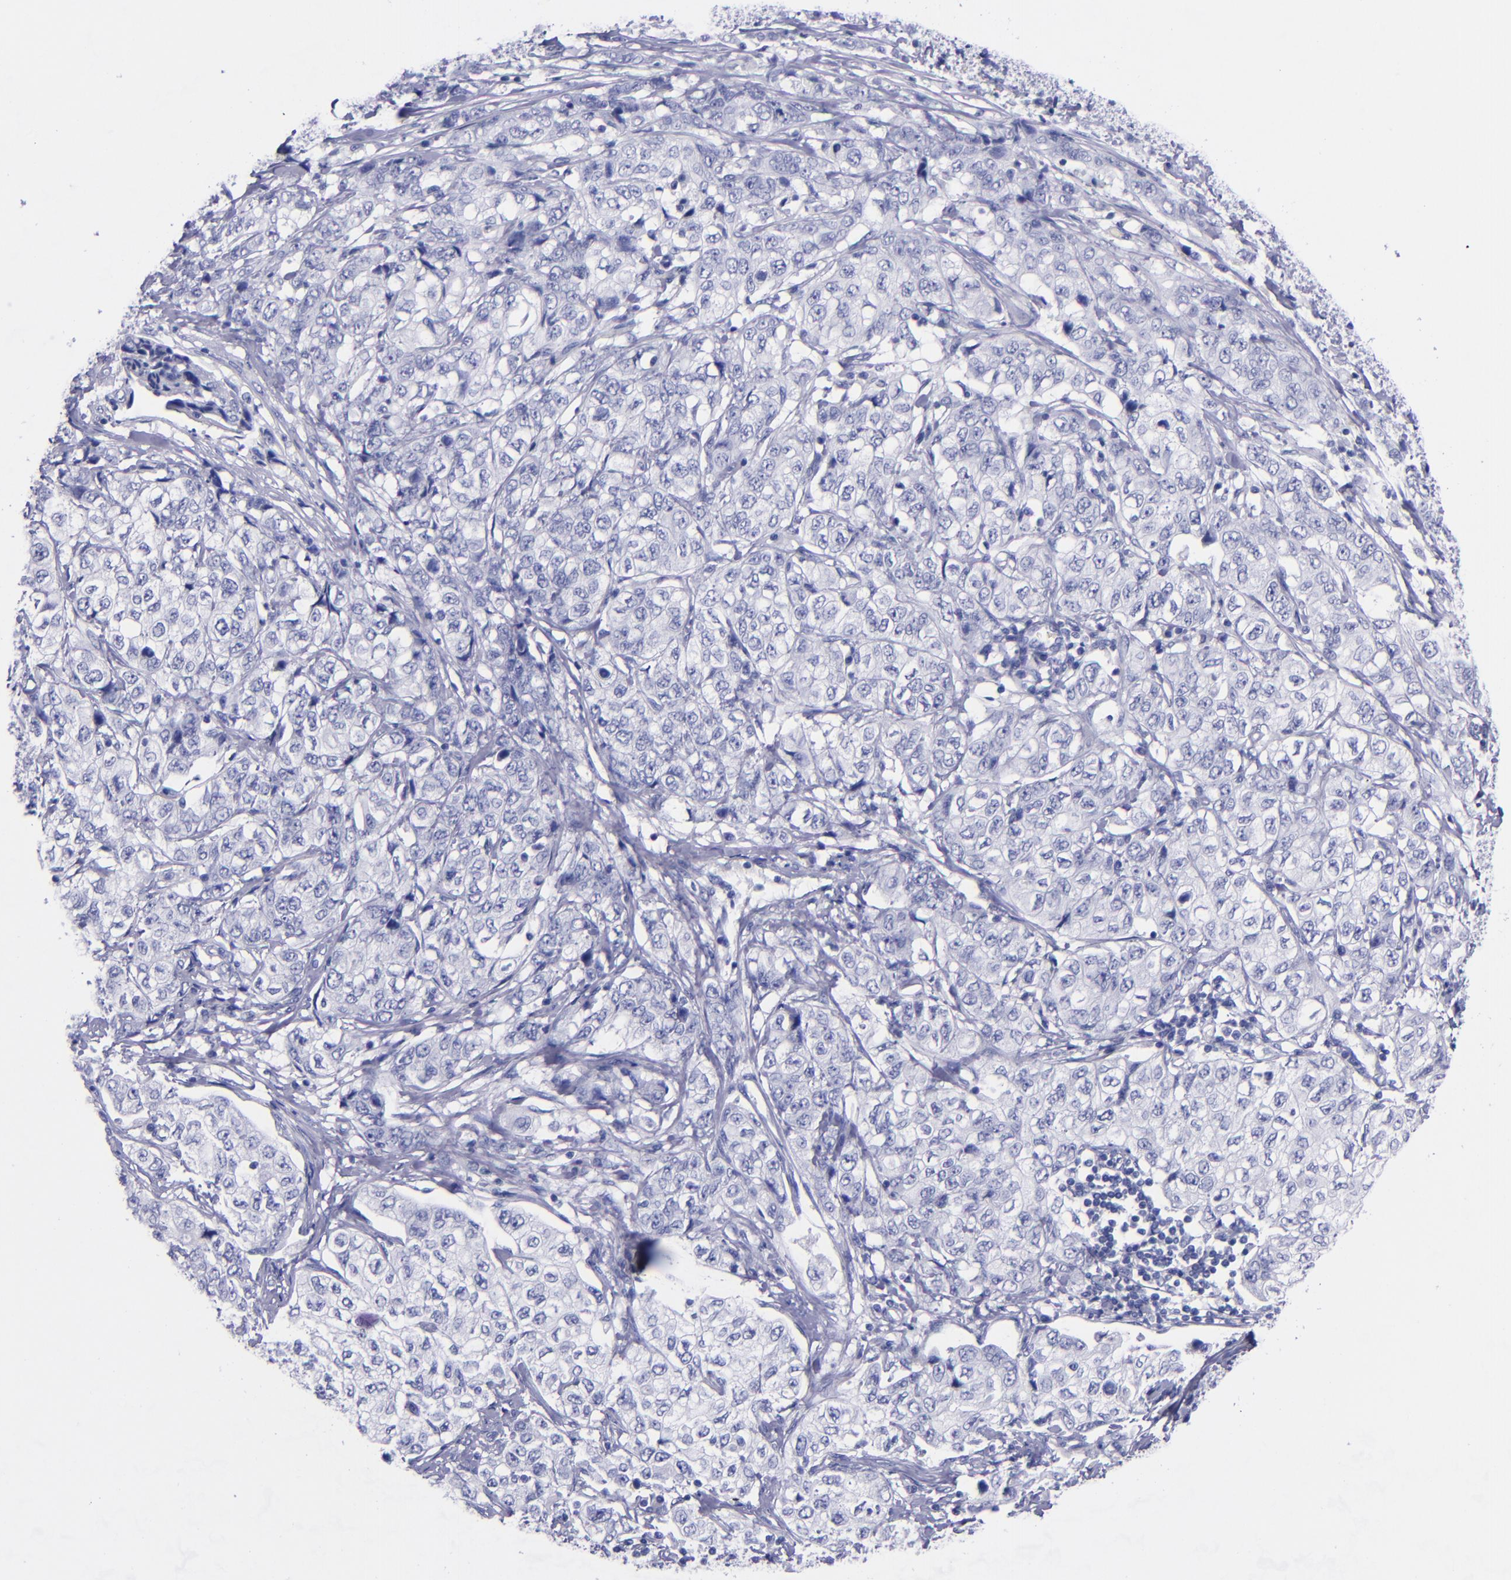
{"staining": {"intensity": "negative", "quantity": "none", "location": "none"}, "tissue": "stomach cancer", "cell_type": "Tumor cells", "image_type": "cancer", "snomed": [{"axis": "morphology", "description": "Adenocarcinoma, NOS"}, {"axis": "topography", "description": "Stomach"}], "caption": "Protein analysis of stomach cancer (adenocarcinoma) exhibits no significant positivity in tumor cells.", "gene": "SV2A", "patient": {"sex": "male", "age": 48}}